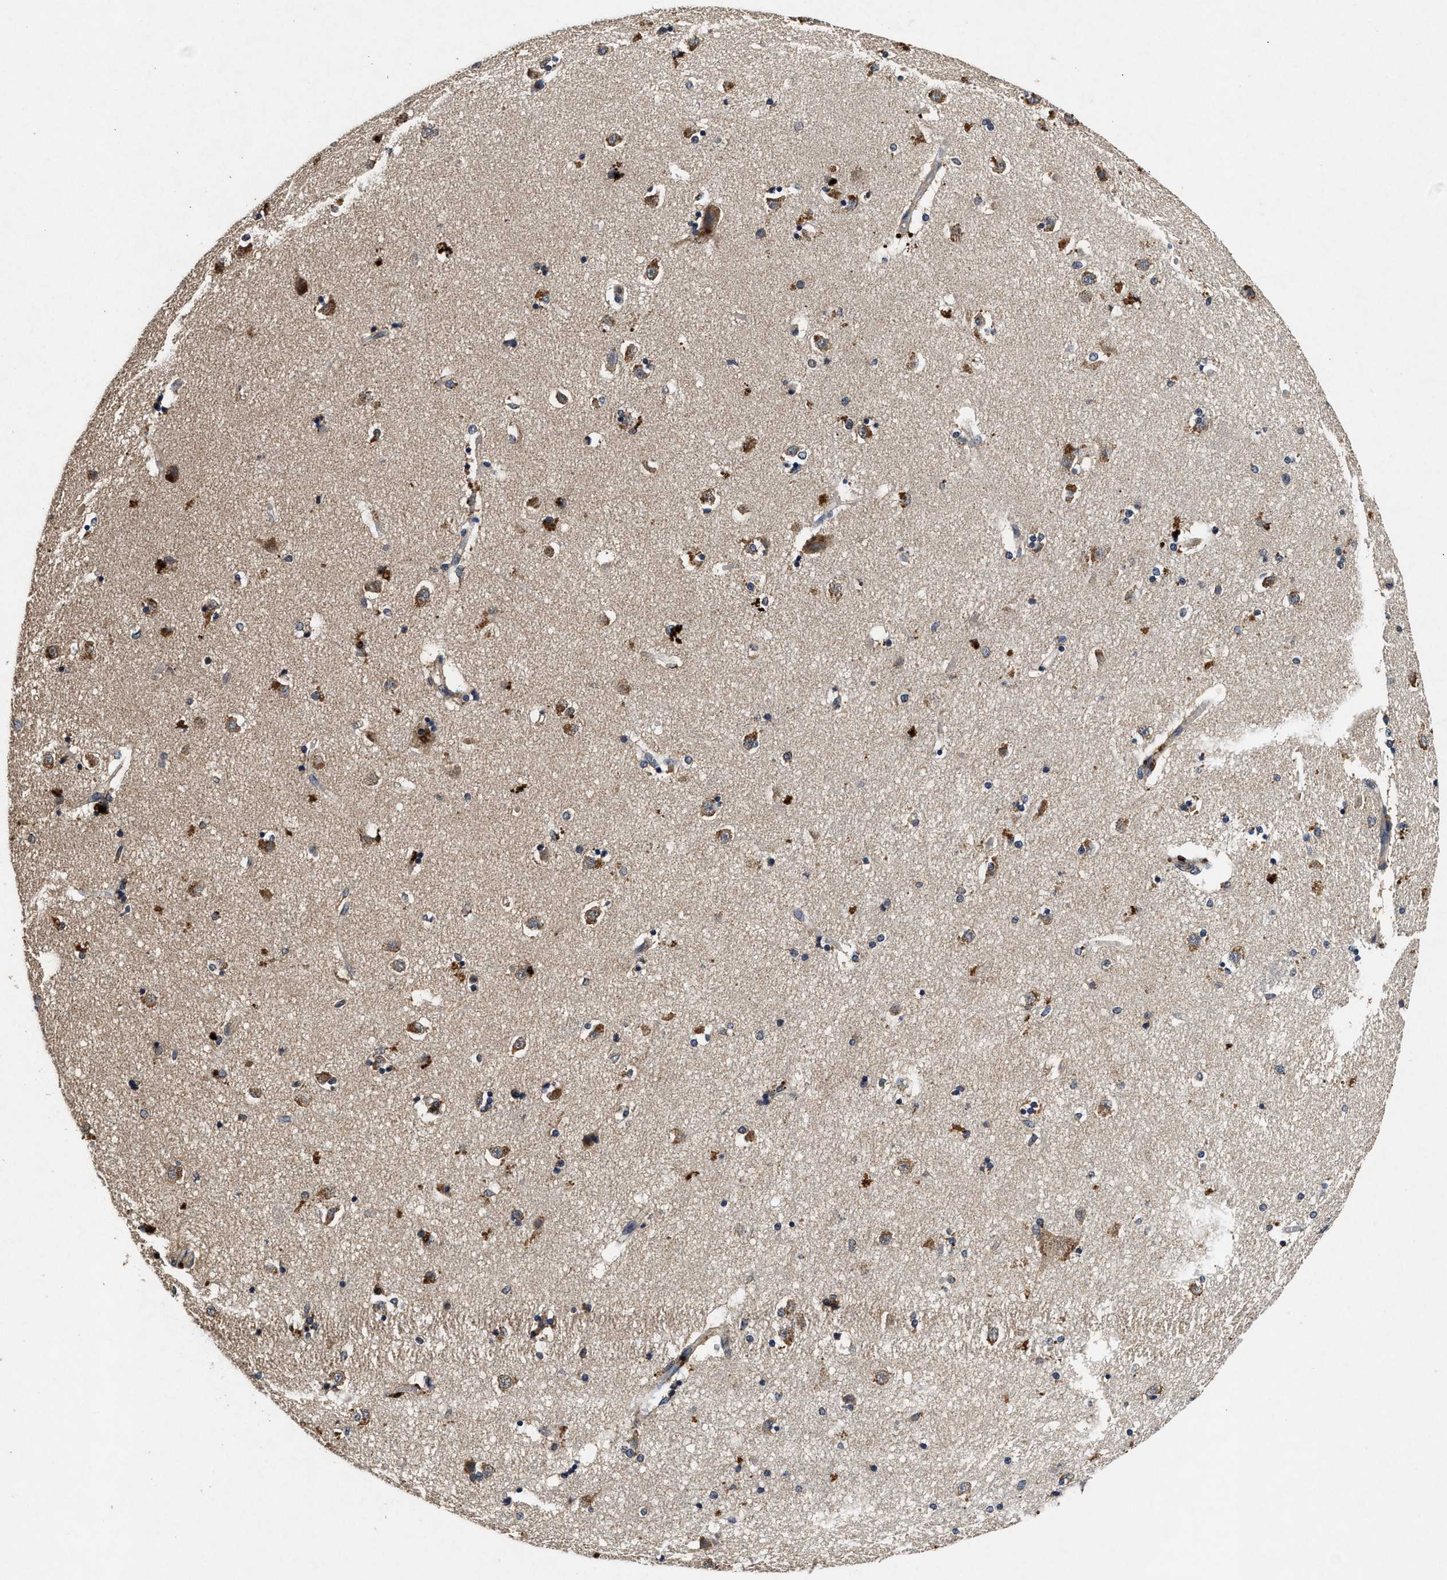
{"staining": {"intensity": "moderate", "quantity": "<25%", "location": "cytoplasmic/membranous"}, "tissue": "caudate", "cell_type": "Glial cells", "image_type": "normal", "snomed": [{"axis": "morphology", "description": "Normal tissue, NOS"}, {"axis": "topography", "description": "Lateral ventricle wall"}], "caption": "Normal caudate displays moderate cytoplasmic/membranous staining in approximately <25% of glial cells (DAB IHC with brightfield microscopy, high magnification)..", "gene": "PDAP1", "patient": {"sex": "female", "age": 54}}